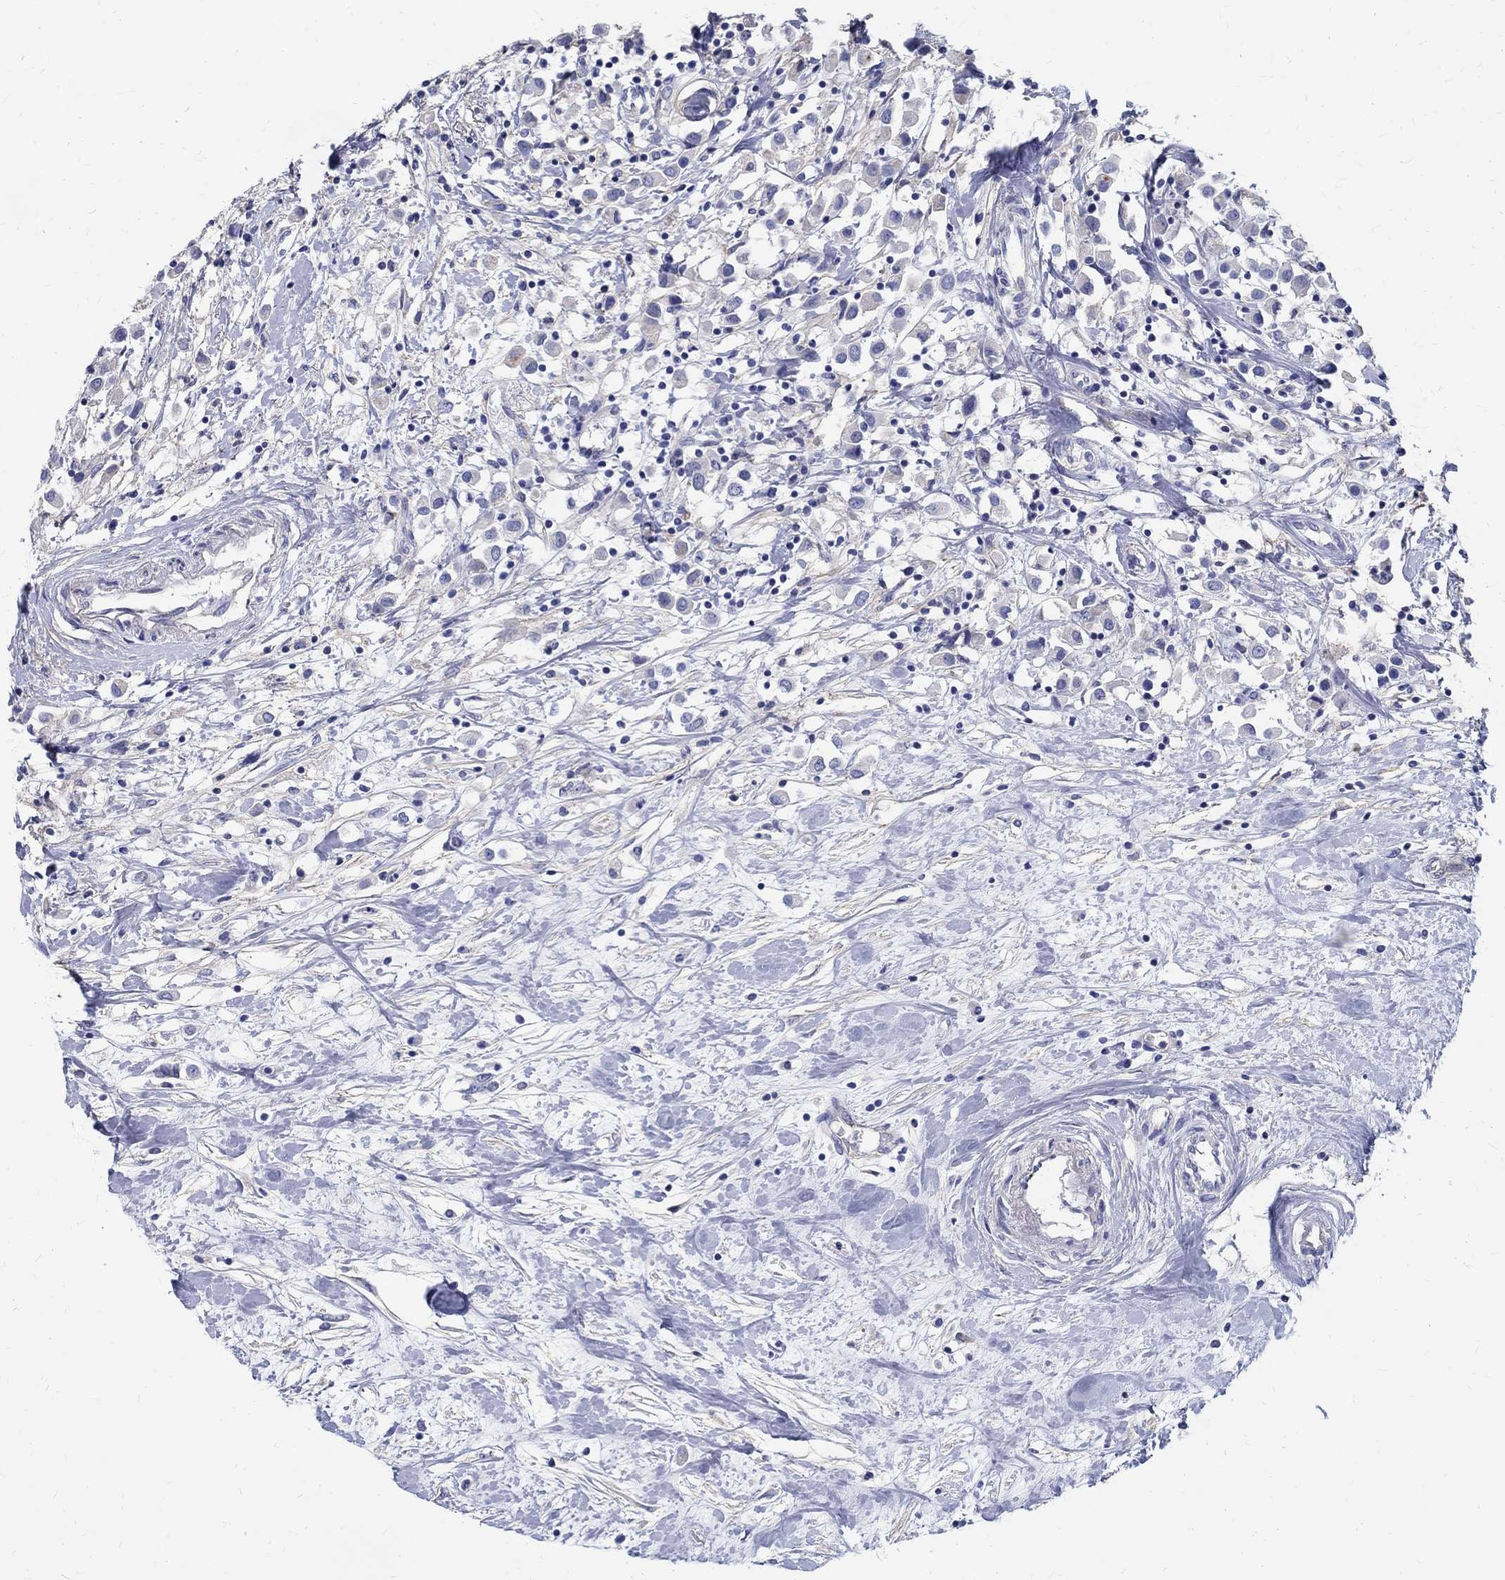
{"staining": {"intensity": "negative", "quantity": "none", "location": "none"}, "tissue": "breast cancer", "cell_type": "Tumor cells", "image_type": "cancer", "snomed": [{"axis": "morphology", "description": "Duct carcinoma"}, {"axis": "topography", "description": "Breast"}], "caption": "IHC image of neoplastic tissue: breast cancer stained with DAB (3,3'-diaminobenzidine) displays no significant protein expression in tumor cells. (Stains: DAB IHC with hematoxylin counter stain, Microscopy: brightfield microscopy at high magnification).", "gene": "SOX2", "patient": {"sex": "female", "age": 61}}